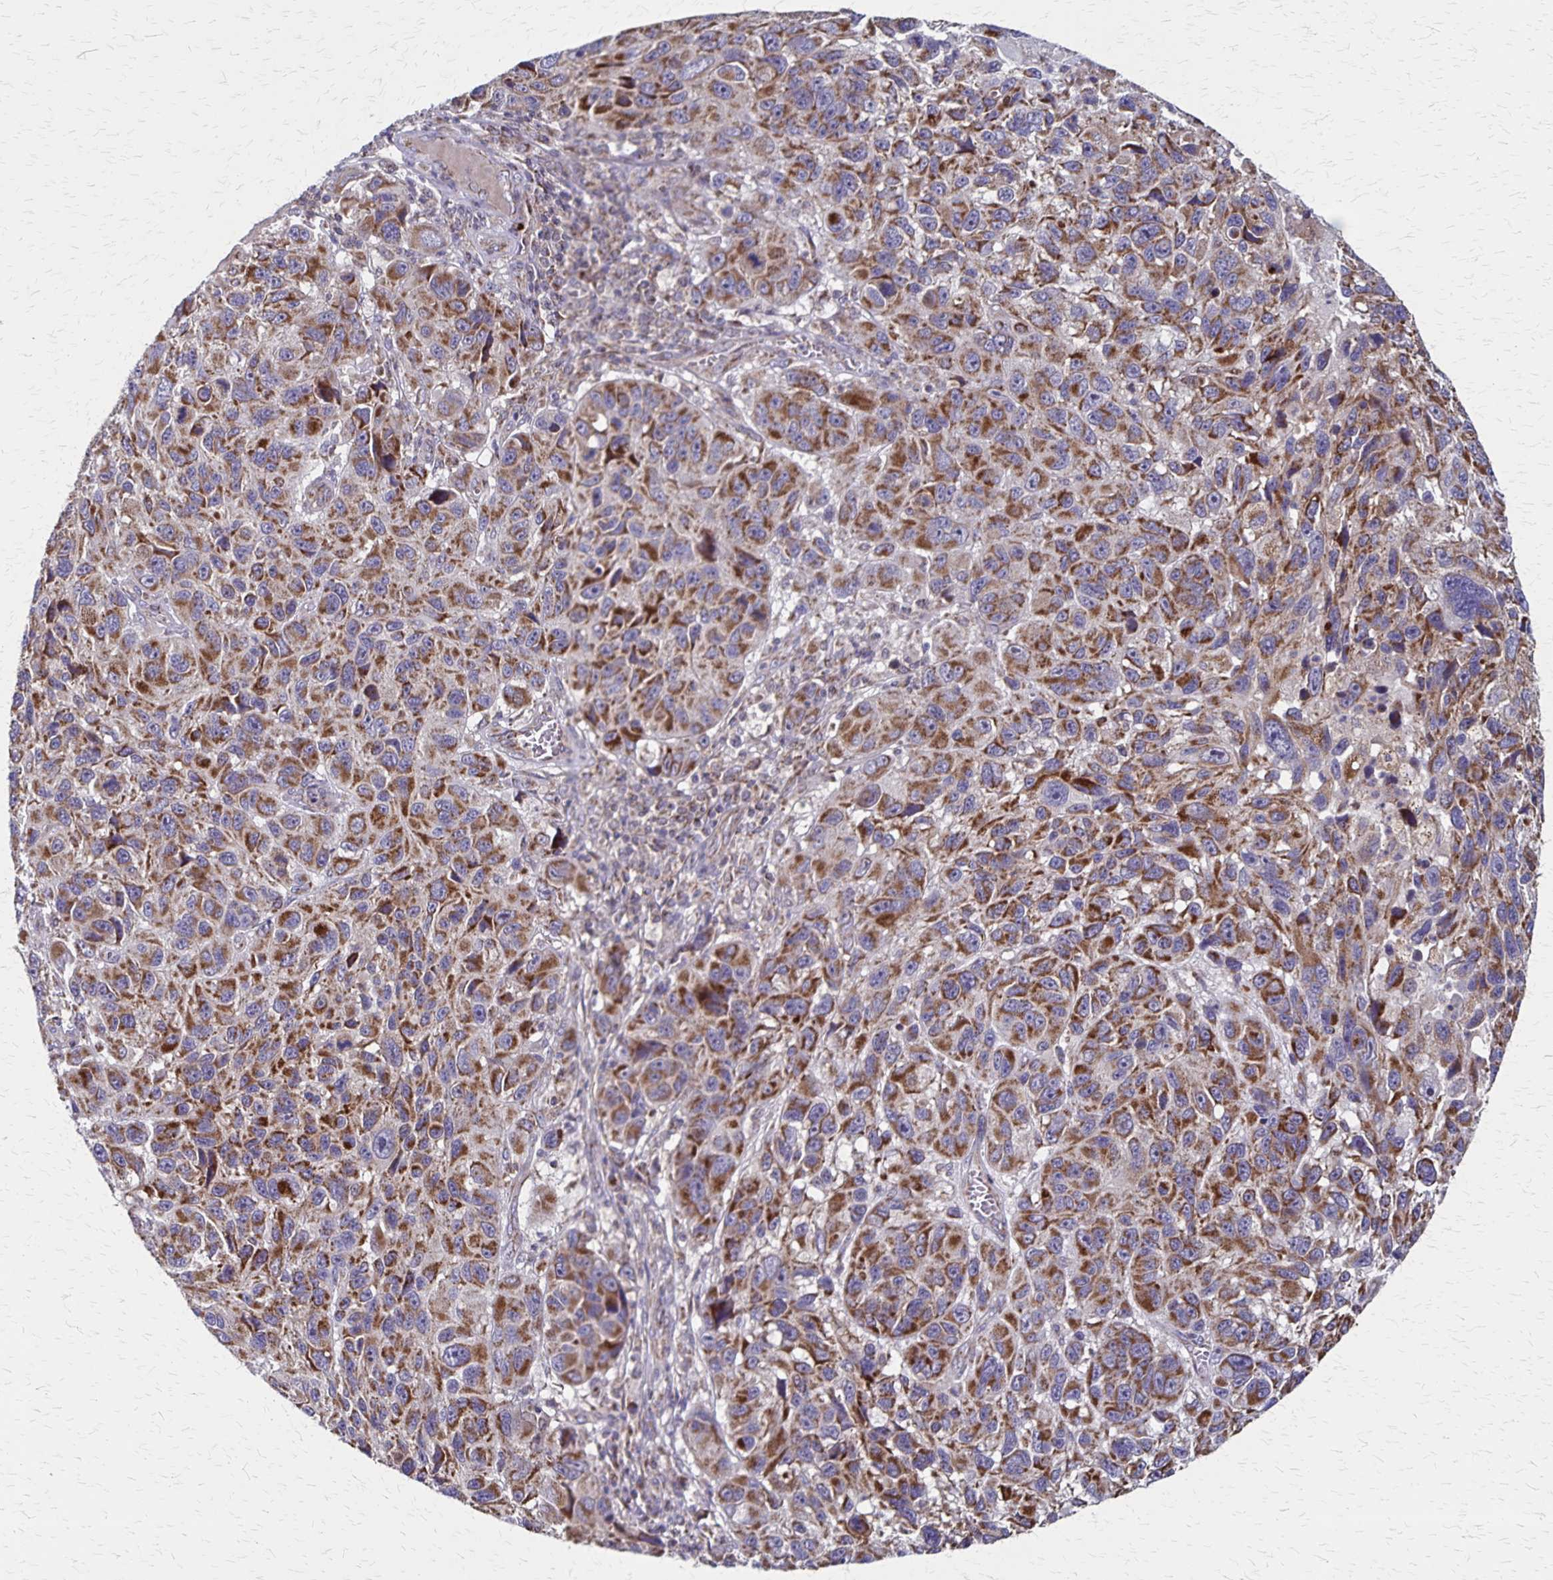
{"staining": {"intensity": "moderate", "quantity": ">75%", "location": "cytoplasmic/membranous"}, "tissue": "melanoma", "cell_type": "Tumor cells", "image_type": "cancer", "snomed": [{"axis": "morphology", "description": "Malignant melanoma, NOS"}, {"axis": "topography", "description": "Skin"}], "caption": "Immunohistochemical staining of human malignant melanoma demonstrates medium levels of moderate cytoplasmic/membranous positivity in about >75% of tumor cells.", "gene": "NFS1", "patient": {"sex": "male", "age": 53}}